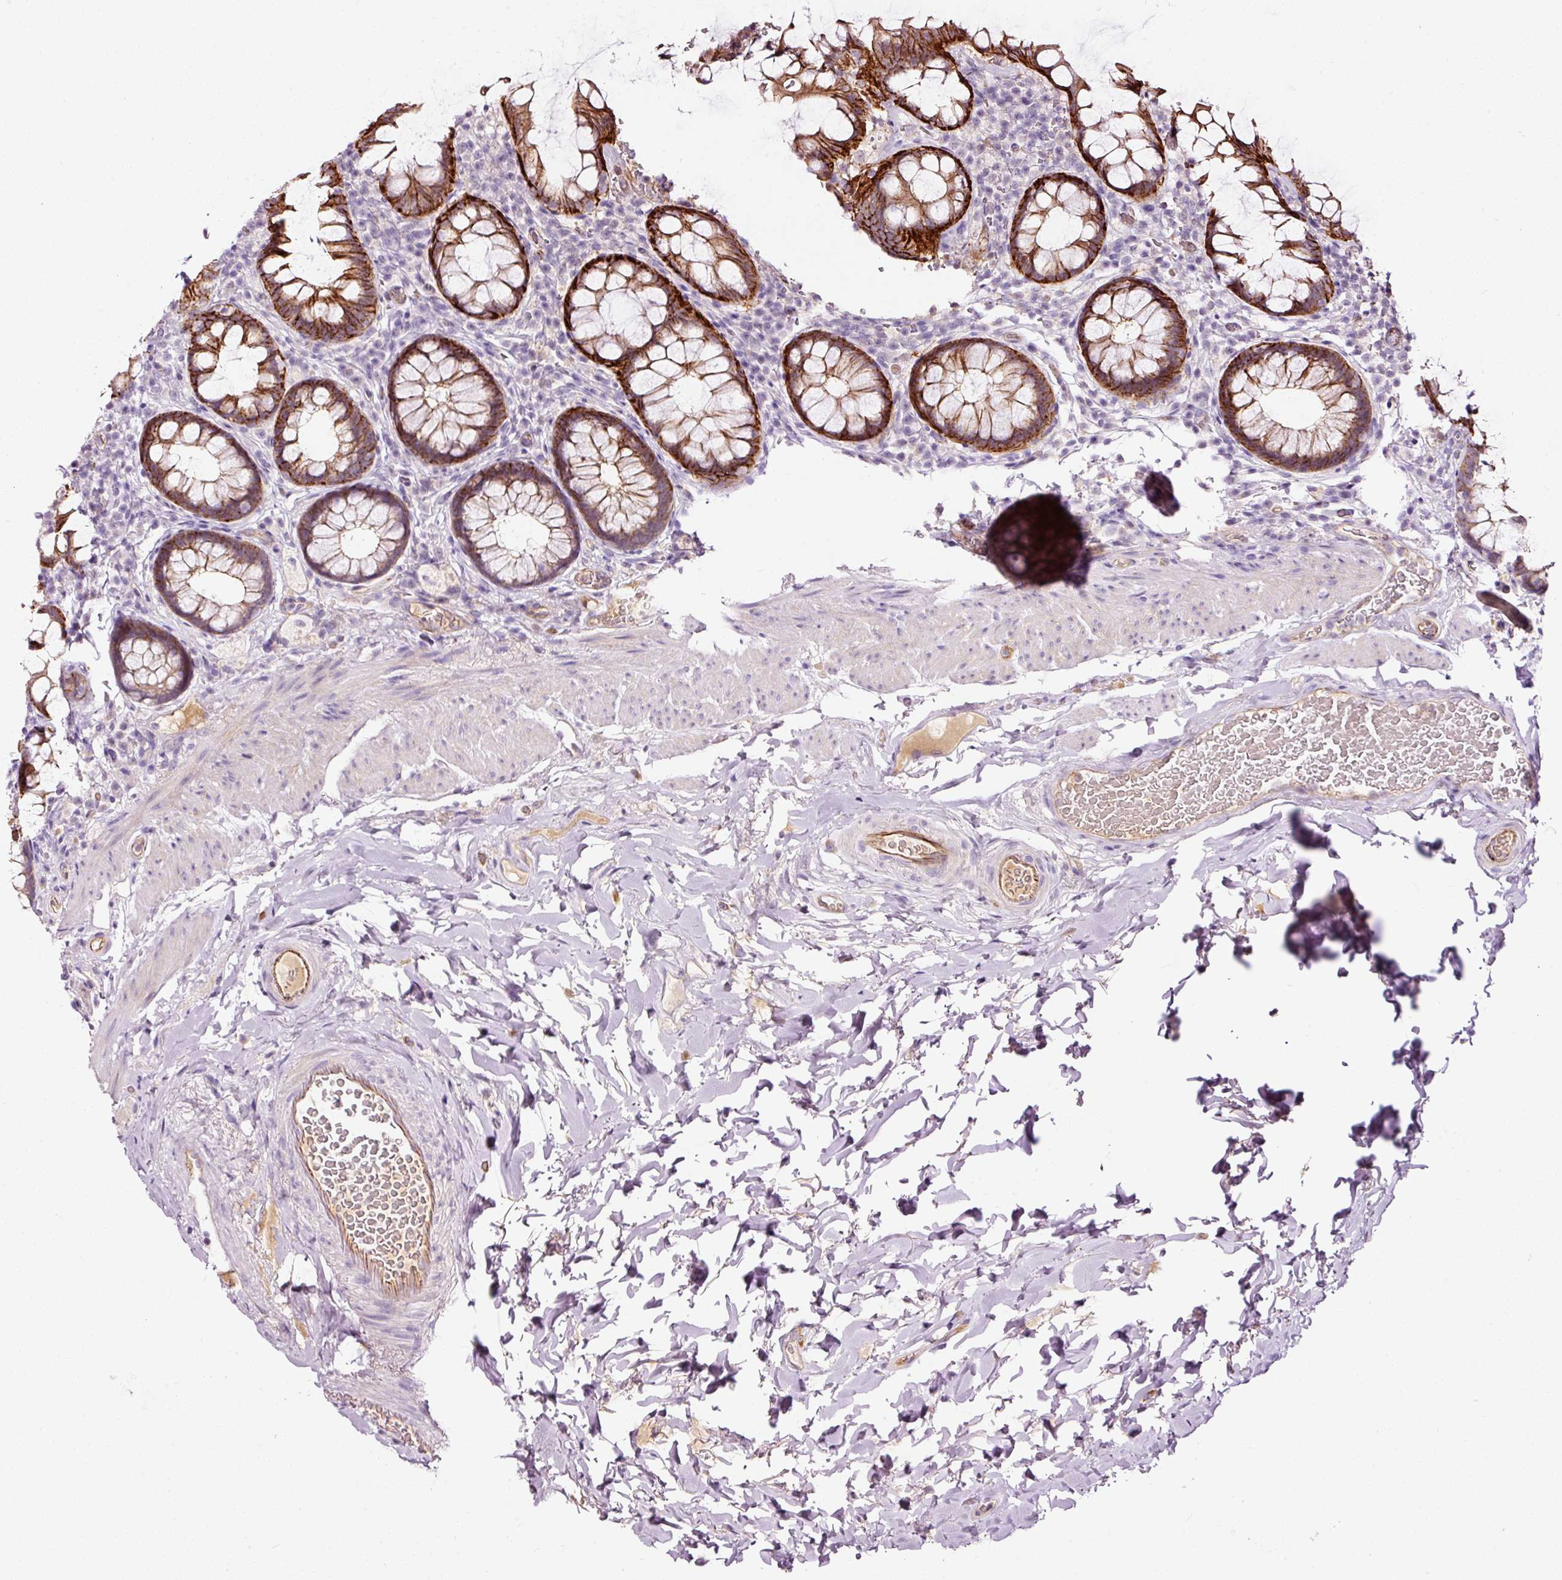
{"staining": {"intensity": "moderate", "quantity": ">75%", "location": "cytoplasmic/membranous"}, "tissue": "rectum", "cell_type": "Glandular cells", "image_type": "normal", "snomed": [{"axis": "morphology", "description": "Normal tissue, NOS"}, {"axis": "topography", "description": "Rectum"}], "caption": "This is a micrograph of immunohistochemistry (IHC) staining of benign rectum, which shows moderate staining in the cytoplasmic/membranous of glandular cells.", "gene": "ABCB4", "patient": {"sex": "female", "age": 69}}